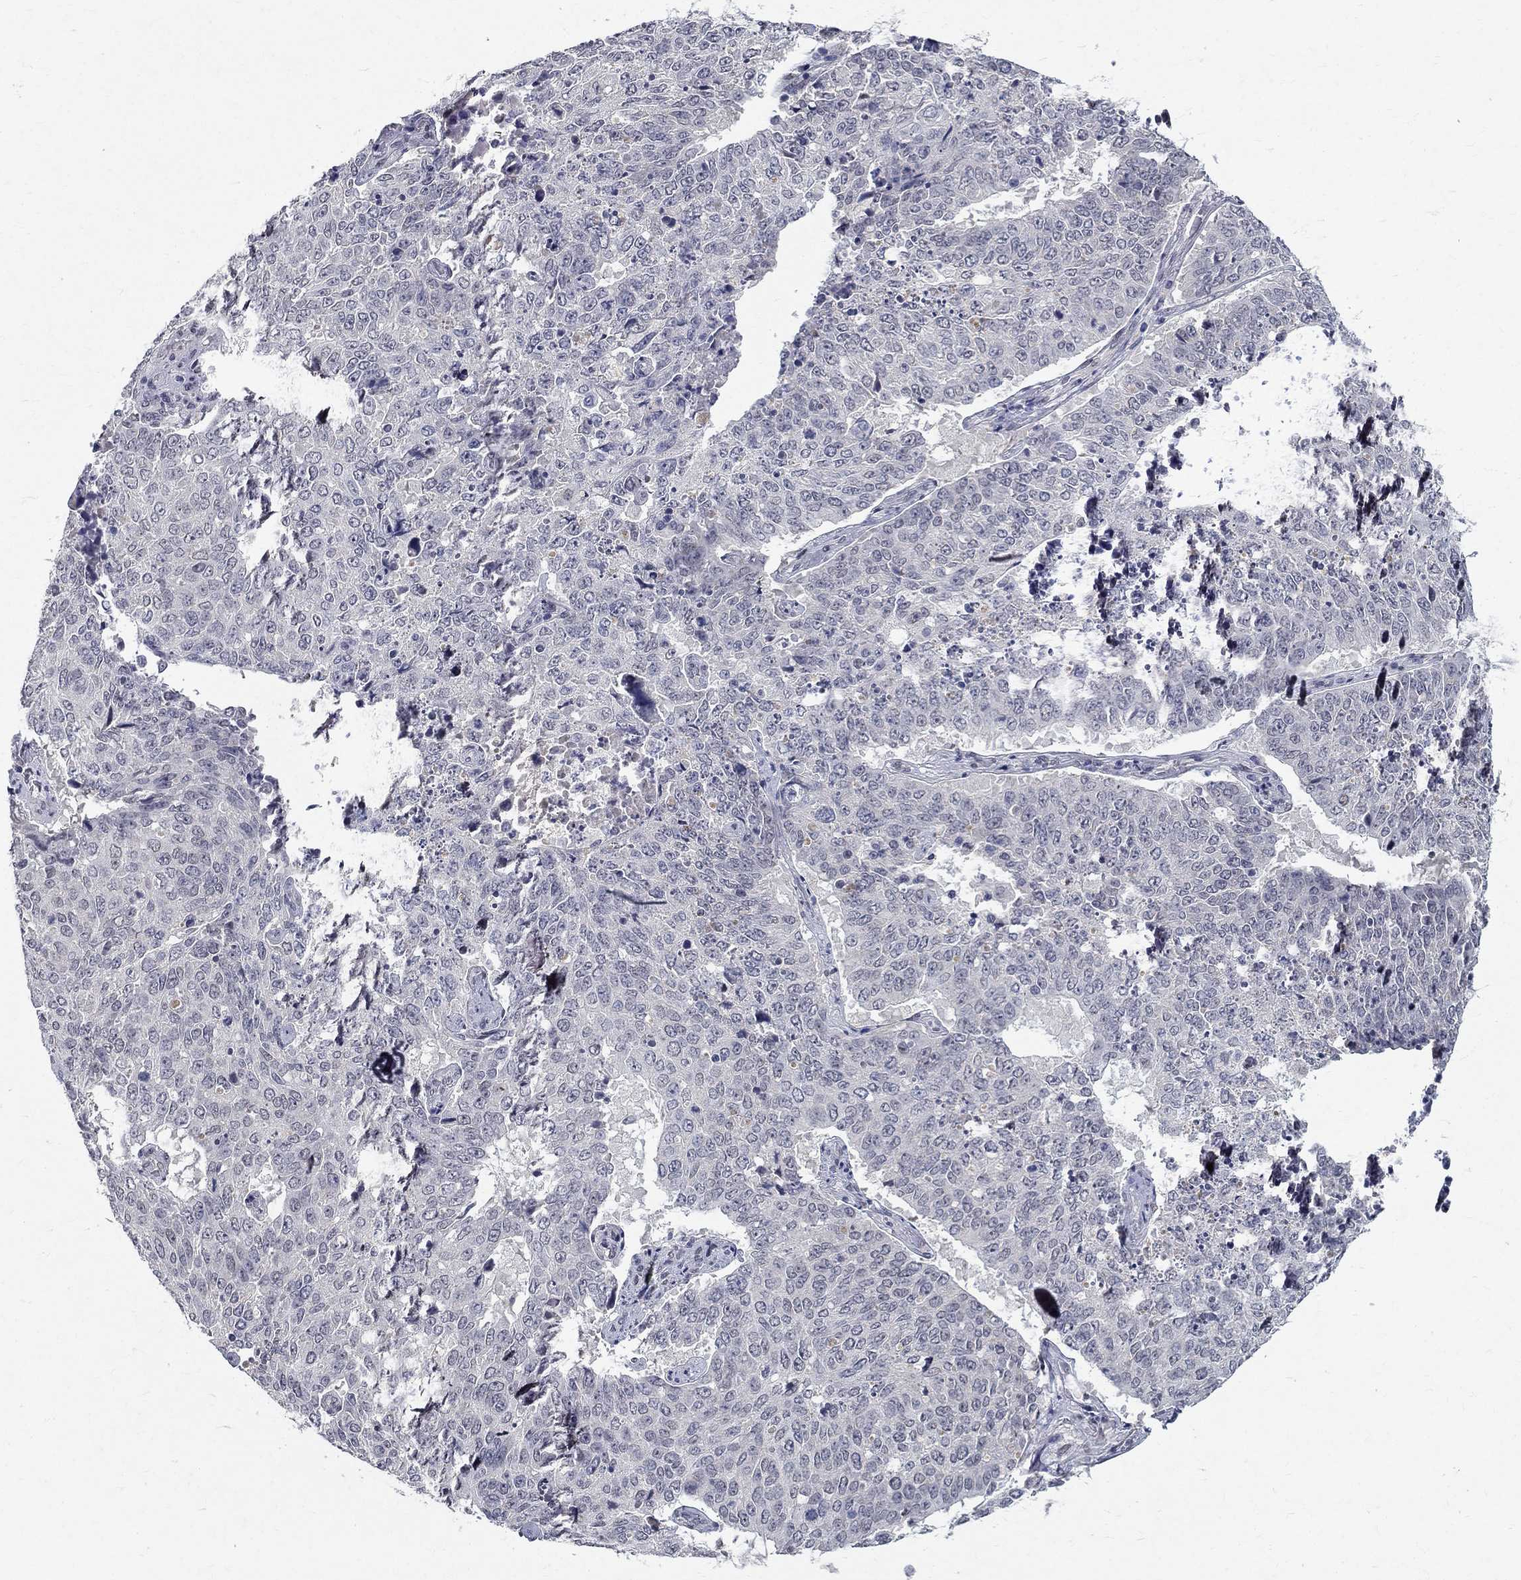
{"staining": {"intensity": "negative", "quantity": "none", "location": "none"}, "tissue": "lung cancer", "cell_type": "Tumor cells", "image_type": "cancer", "snomed": [{"axis": "morphology", "description": "Normal tissue, NOS"}, {"axis": "morphology", "description": "Squamous cell carcinoma, NOS"}, {"axis": "topography", "description": "Bronchus"}, {"axis": "topography", "description": "Lung"}], "caption": "Immunohistochemistry (IHC) of lung cancer (squamous cell carcinoma) displays no positivity in tumor cells.", "gene": "RBFOX1", "patient": {"sex": "male", "age": 64}}